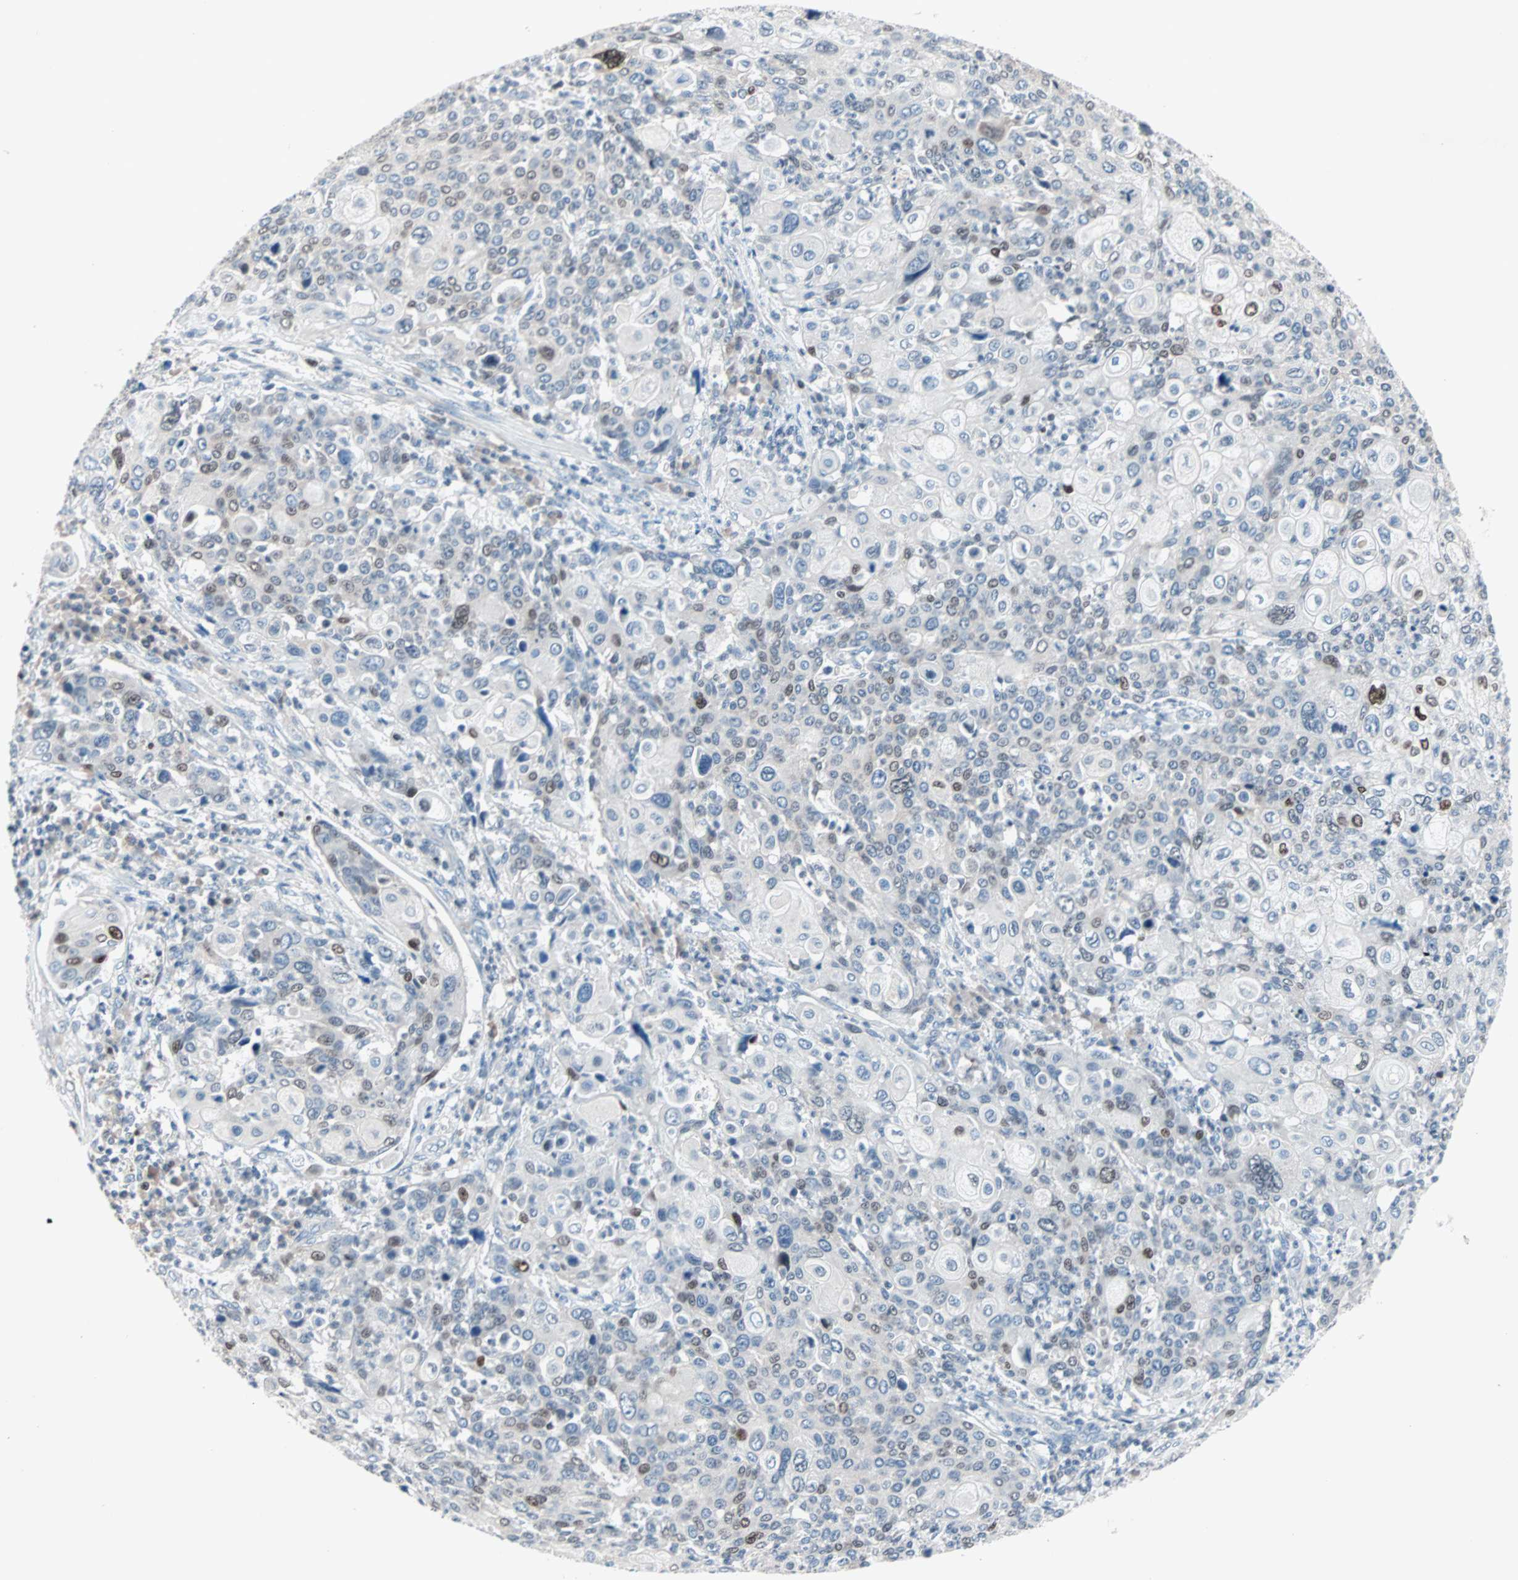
{"staining": {"intensity": "moderate", "quantity": "<25%", "location": "nuclear"}, "tissue": "cervical cancer", "cell_type": "Tumor cells", "image_type": "cancer", "snomed": [{"axis": "morphology", "description": "Squamous cell carcinoma, NOS"}, {"axis": "topography", "description": "Cervix"}], "caption": "An immunohistochemistry (IHC) image of neoplastic tissue is shown. Protein staining in brown labels moderate nuclear positivity in squamous cell carcinoma (cervical) within tumor cells. Nuclei are stained in blue.", "gene": "CCNE2", "patient": {"sex": "female", "age": 40}}